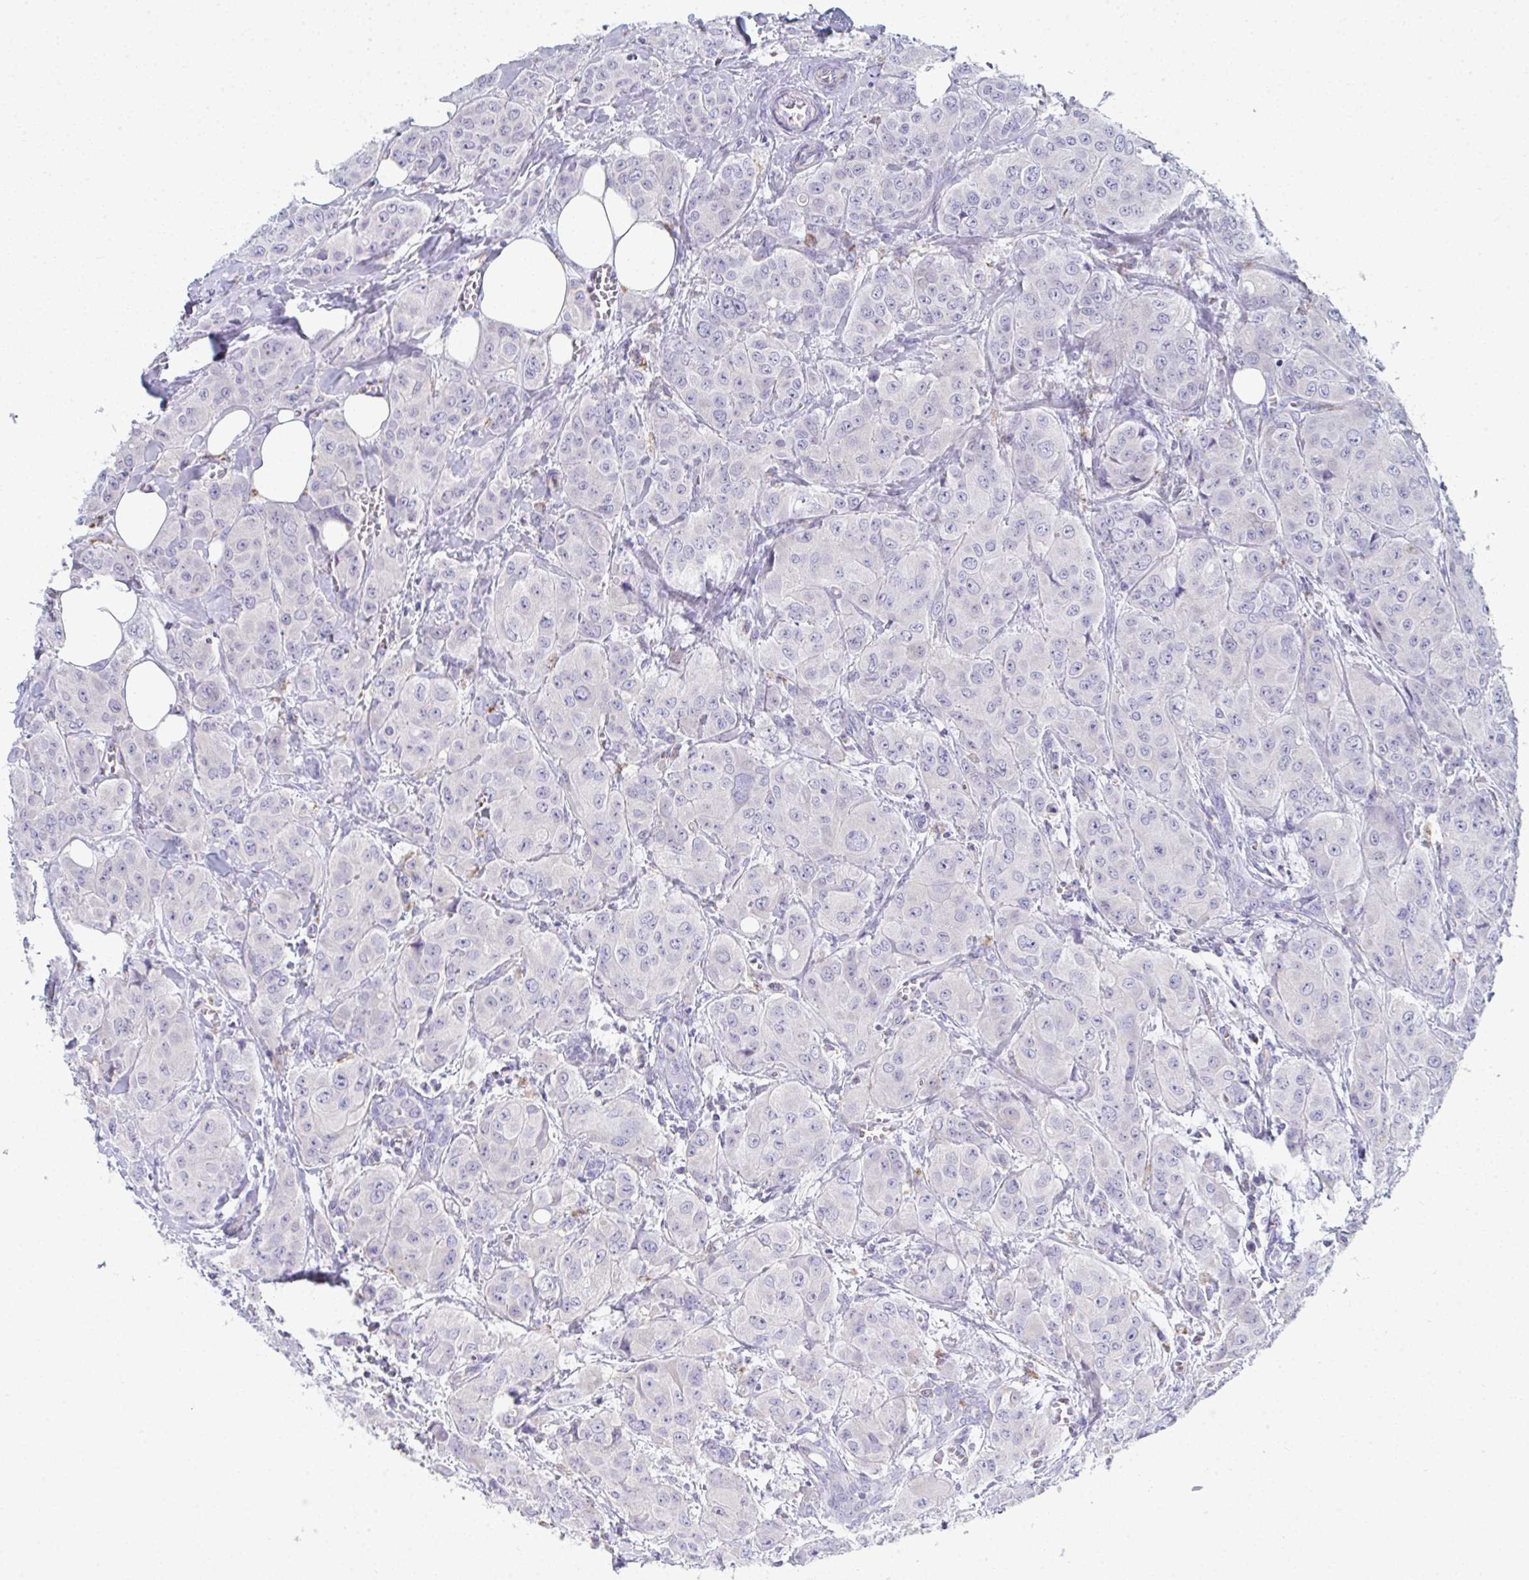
{"staining": {"intensity": "moderate", "quantity": "<25%", "location": "cytoplasmic/membranous"}, "tissue": "breast cancer", "cell_type": "Tumor cells", "image_type": "cancer", "snomed": [{"axis": "morphology", "description": "Duct carcinoma"}, {"axis": "topography", "description": "Breast"}], "caption": "Human breast invasive ductal carcinoma stained with a brown dye exhibits moderate cytoplasmic/membranous positive staining in approximately <25% of tumor cells.", "gene": "MGAM2", "patient": {"sex": "female", "age": 43}}